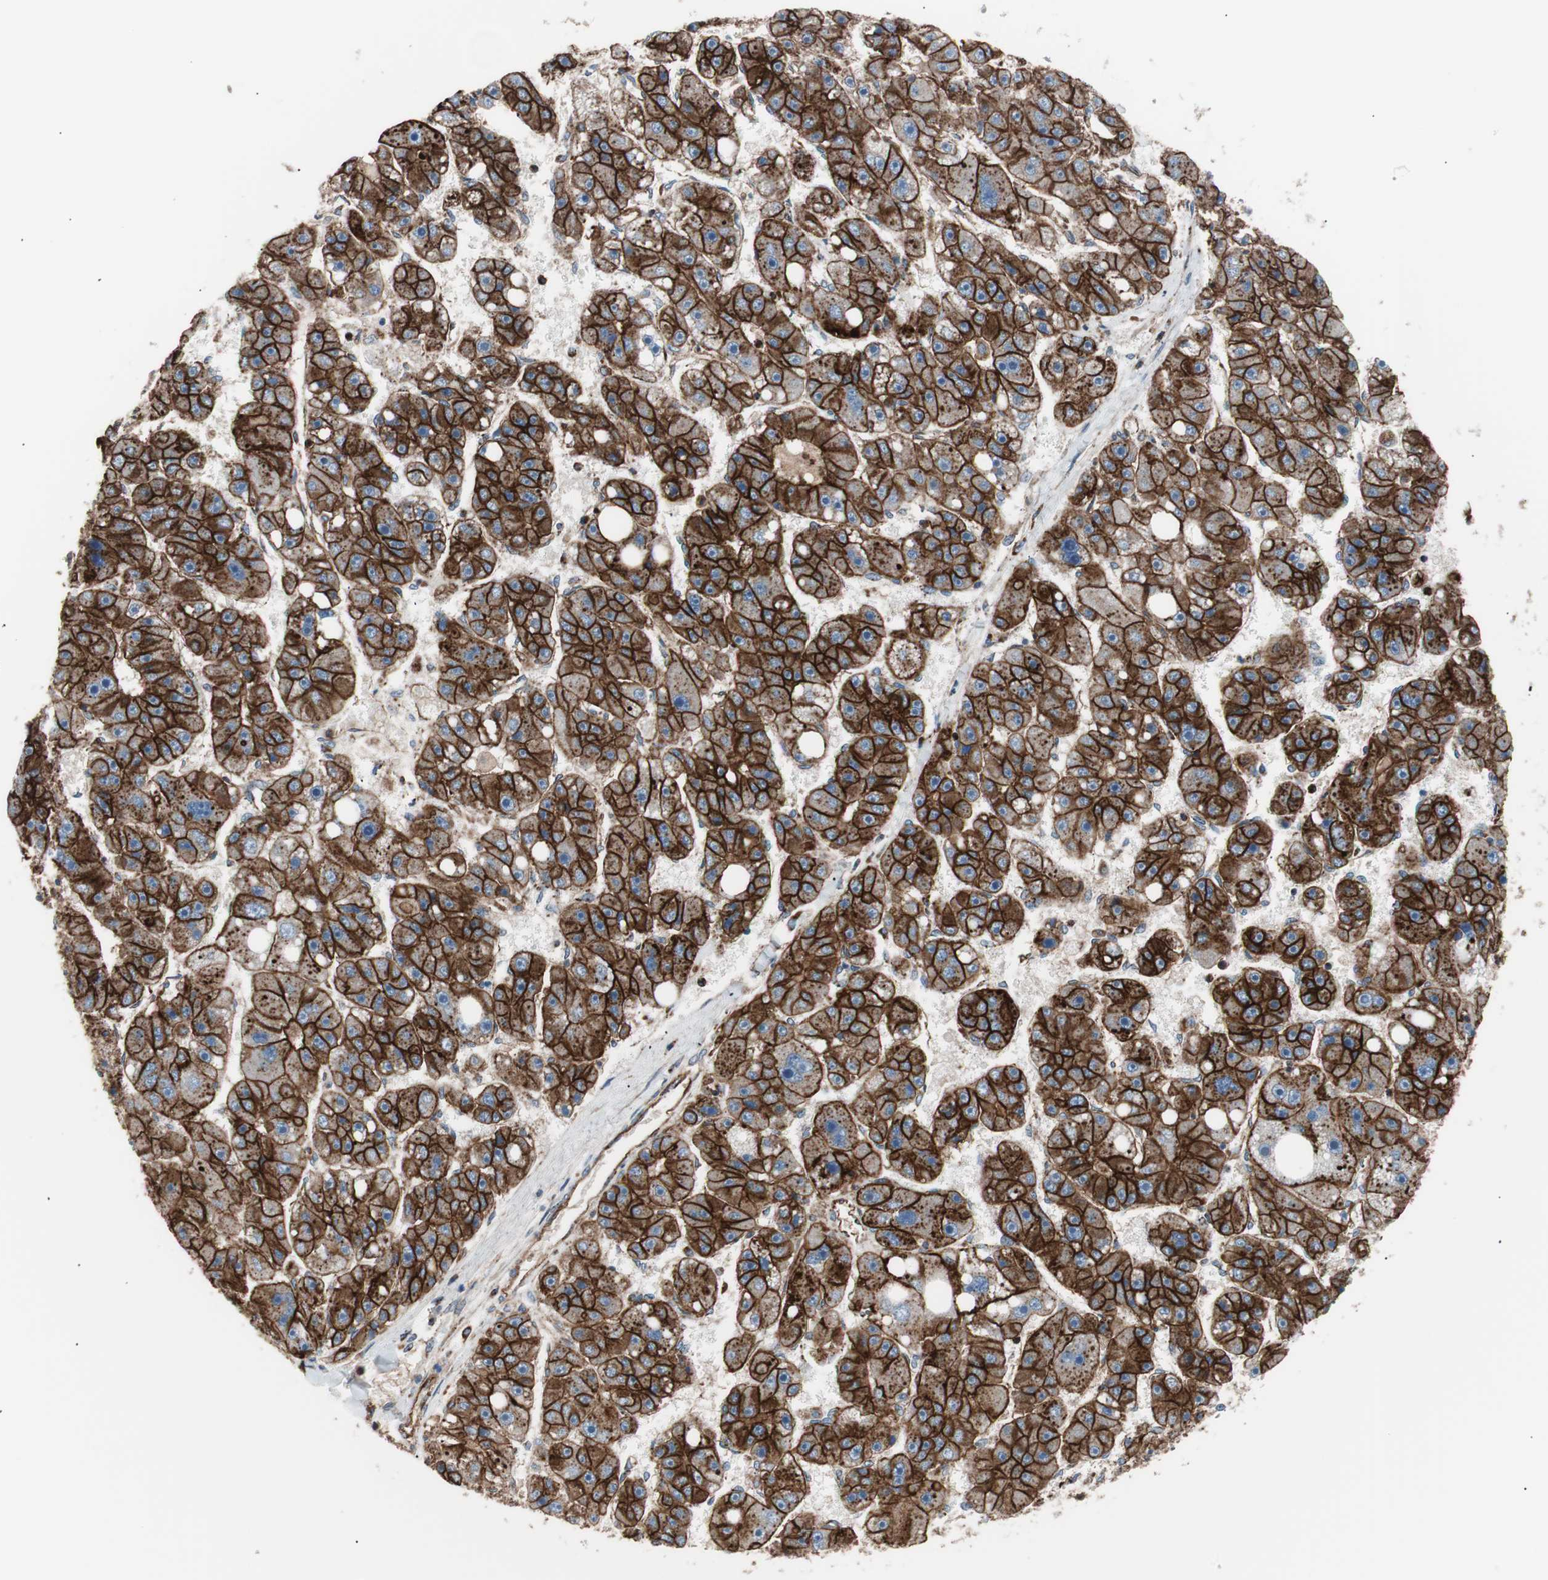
{"staining": {"intensity": "strong", "quantity": ">75%", "location": "cytoplasmic/membranous"}, "tissue": "liver cancer", "cell_type": "Tumor cells", "image_type": "cancer", "snomed": [{"axis": "morphology", "description": "Carcinoma, Hepatocellular, NOS"}, {"axis": "topography", "description": "Liver"}], "caption": "The immunohistochemical stain highlights strong cytoplasmic/membranous expression in tumor cells of hepatocellular carcinoma (liver) tissue.", "gene": "FLOT2", "patient": {"sex": "female", "age": 61}}